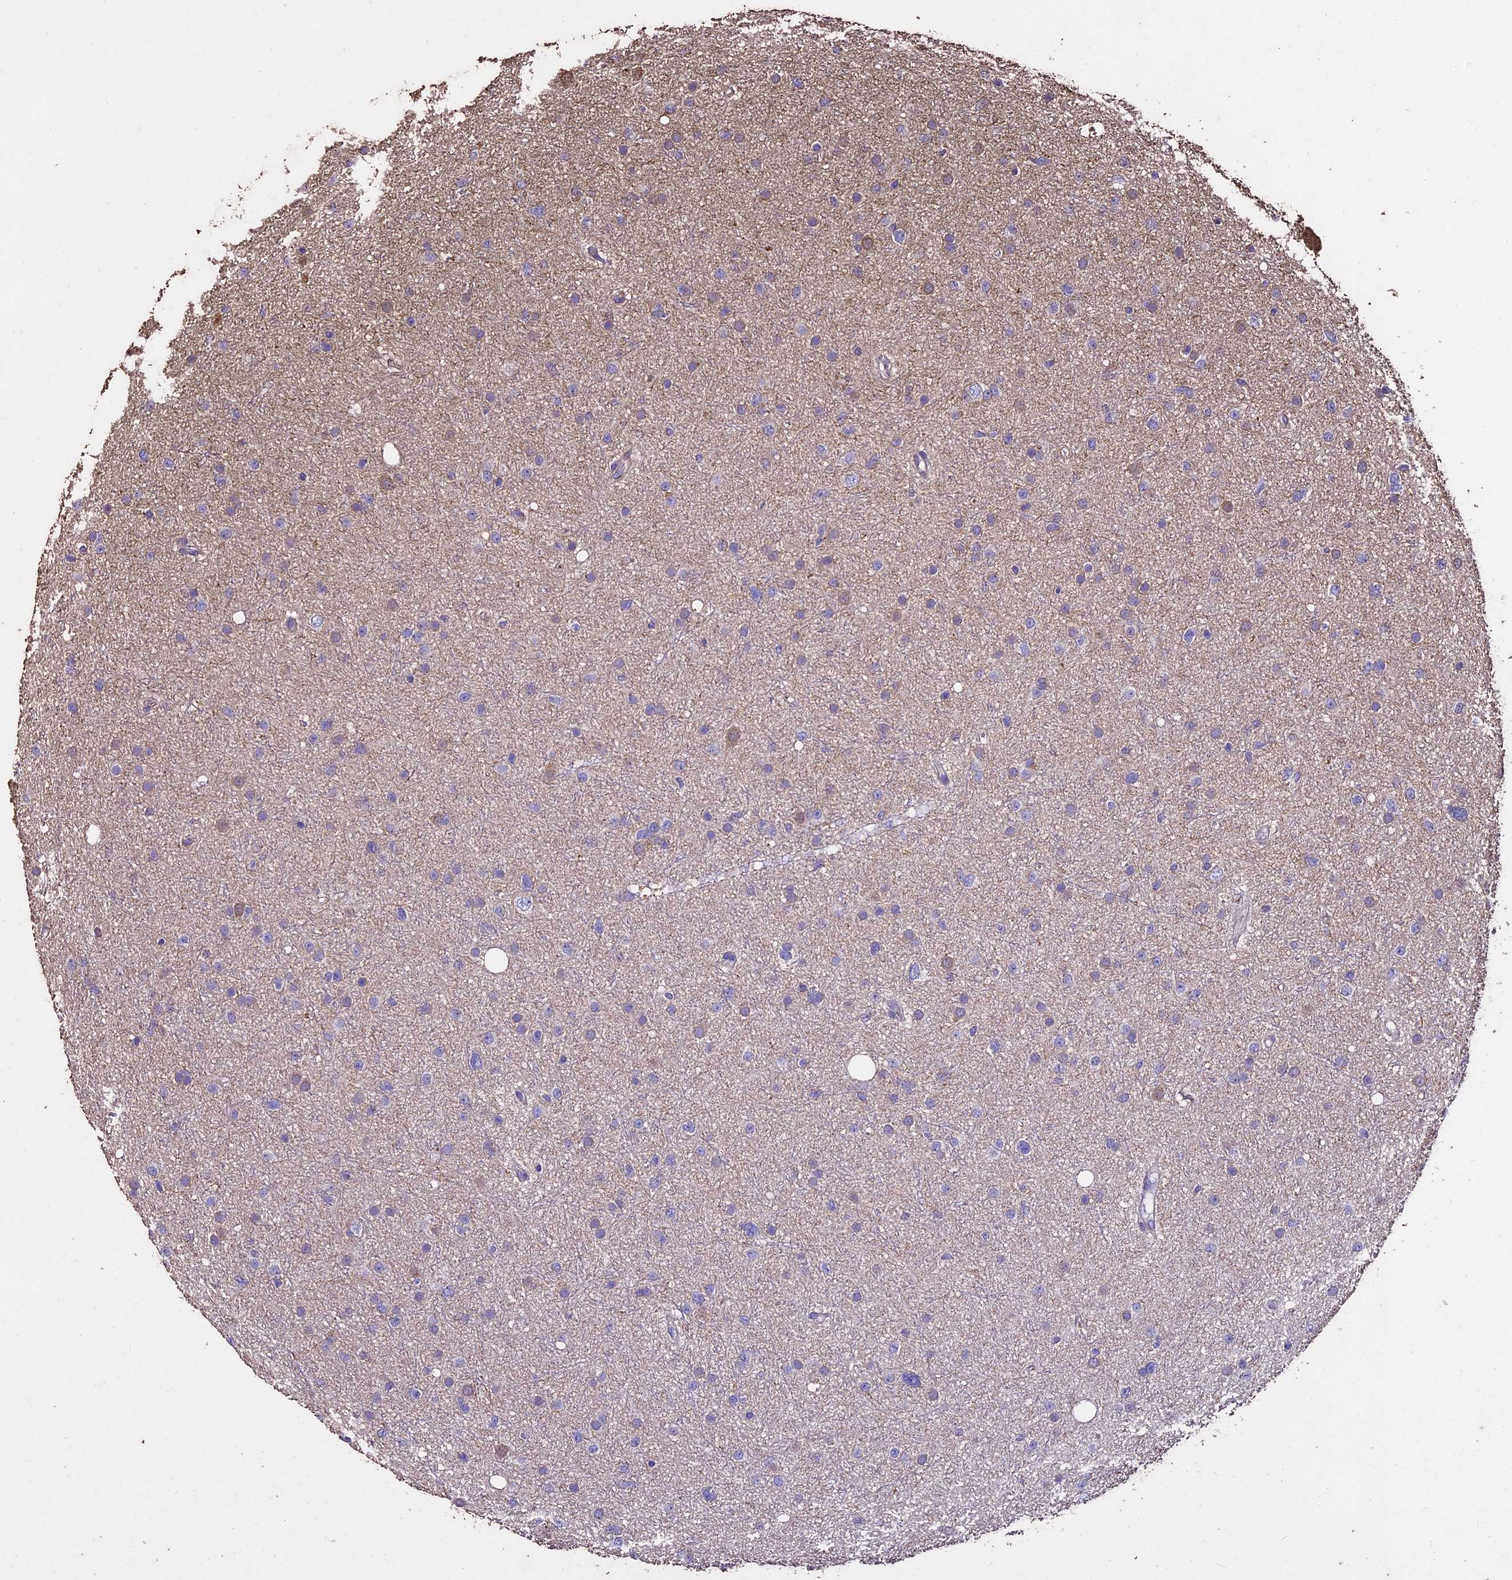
{"staining": {"intensity": "negative", "quantity": "none", "location": "none"}, "tissue": "glioma", "cell_type": "Tumor cells", "image_type": "cancer", "snomed": [{"axis": "morphology", "description": "Glioma, malignant, Low grade"}, {"axis": "topography", "description": "Cerebral cortex"}], "caption": "Immunohistochemical staining of human glioma displays no significant staining in tumor cells.", "gene": "USB1", "patient": {"sex": "female", "age": 39}}